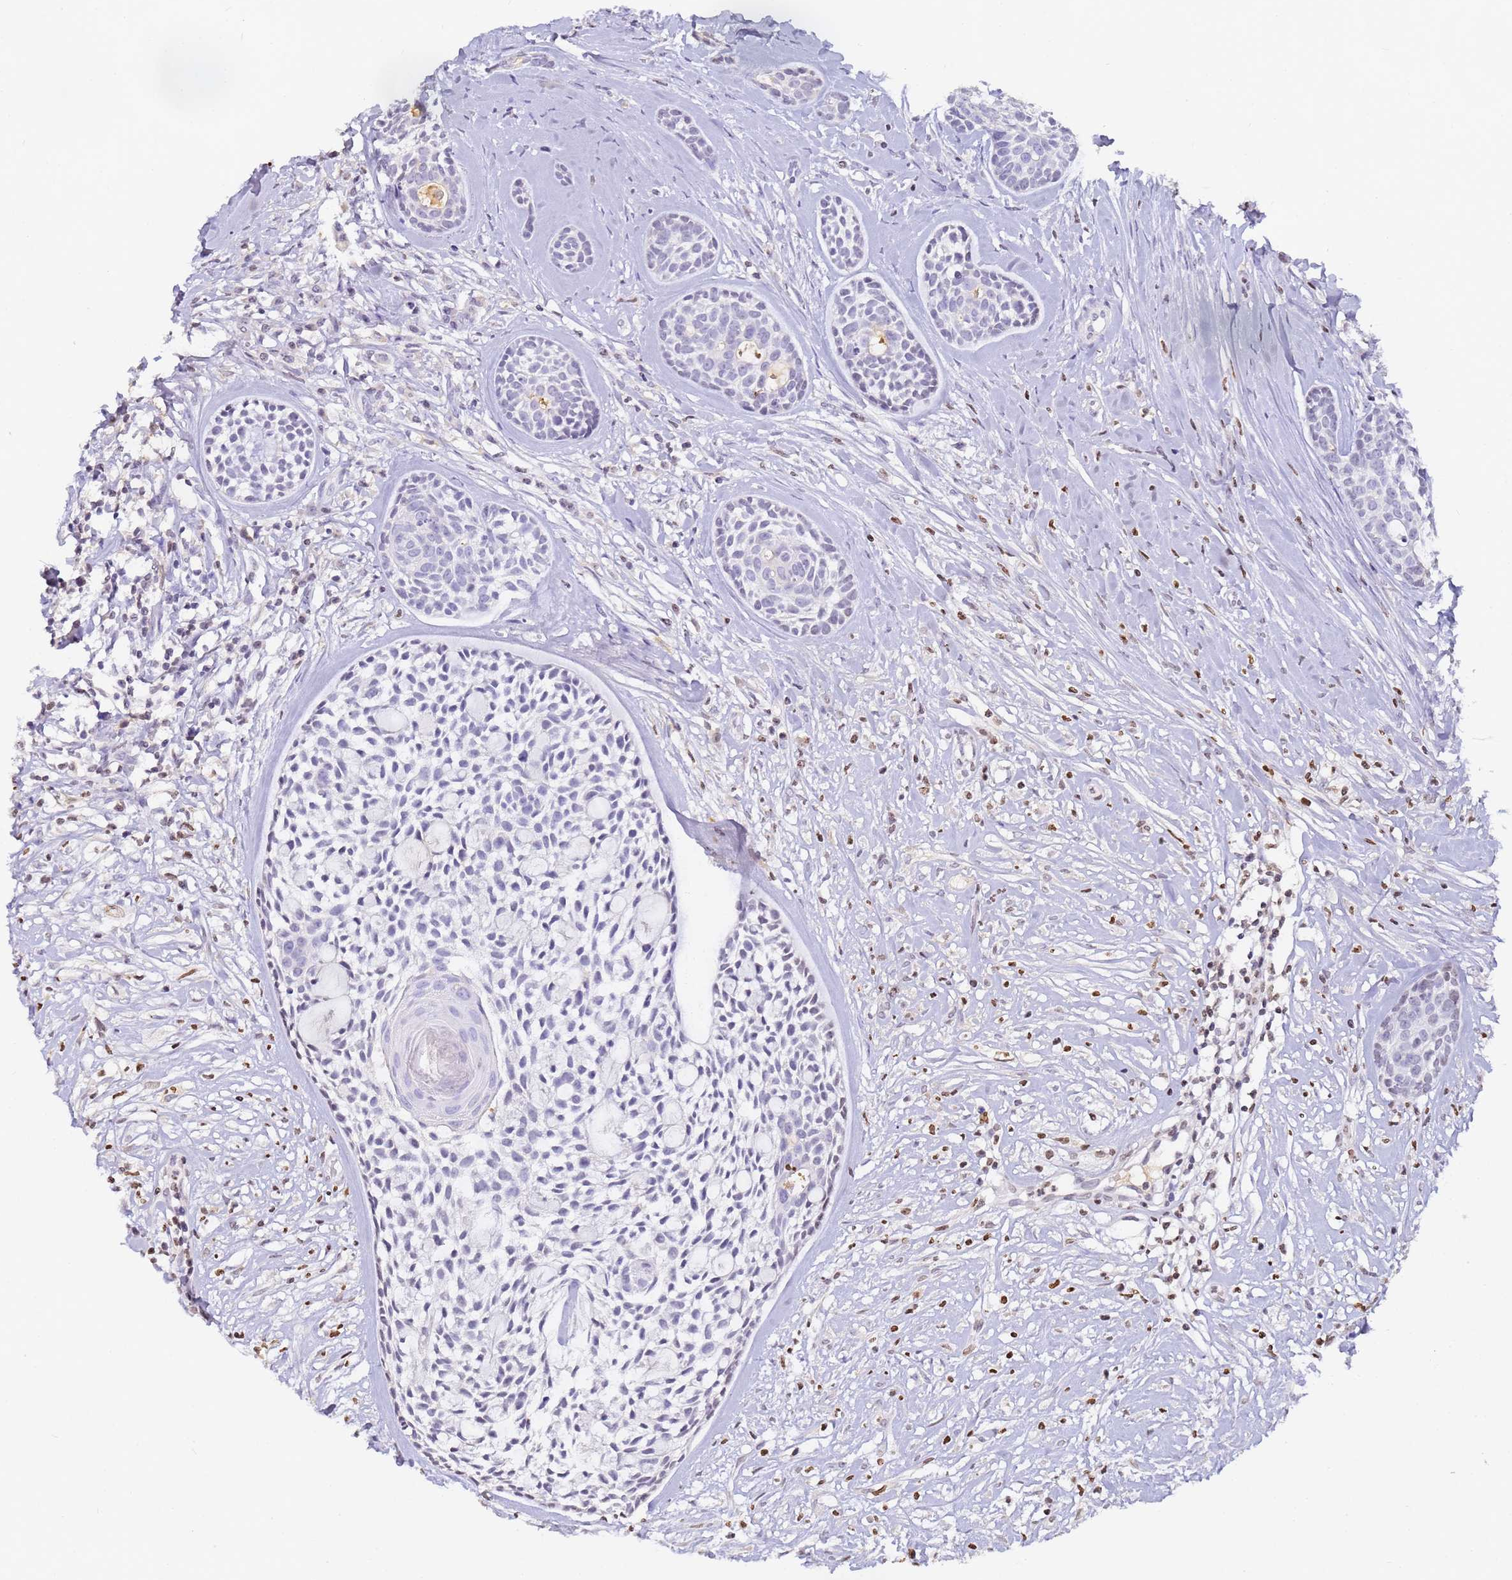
{"staining": {"intensity": "negative", "quantity": "none", "location": "none"}, "tissue": "head and neck cancer", "cell_type": "Tumor cells", "image_type": "cancer", "snomed": [{"axis": "morphology", "description": "Adenocarcinoma, NOS"}, {"axis": "topography", "description": "Subcutis"}, {"axis": "topography", "description": "Head-Neck"}], "caption": "IHC histopathology image of neoplastic tissue: human head and neck cancer (adenocarcinoma) stained with DAB displays no significant protein expression in tumor cells. Nuclei are stained in blue.", "gene": "CFHR2", "patient": {"sex": "female", "age": 73}}